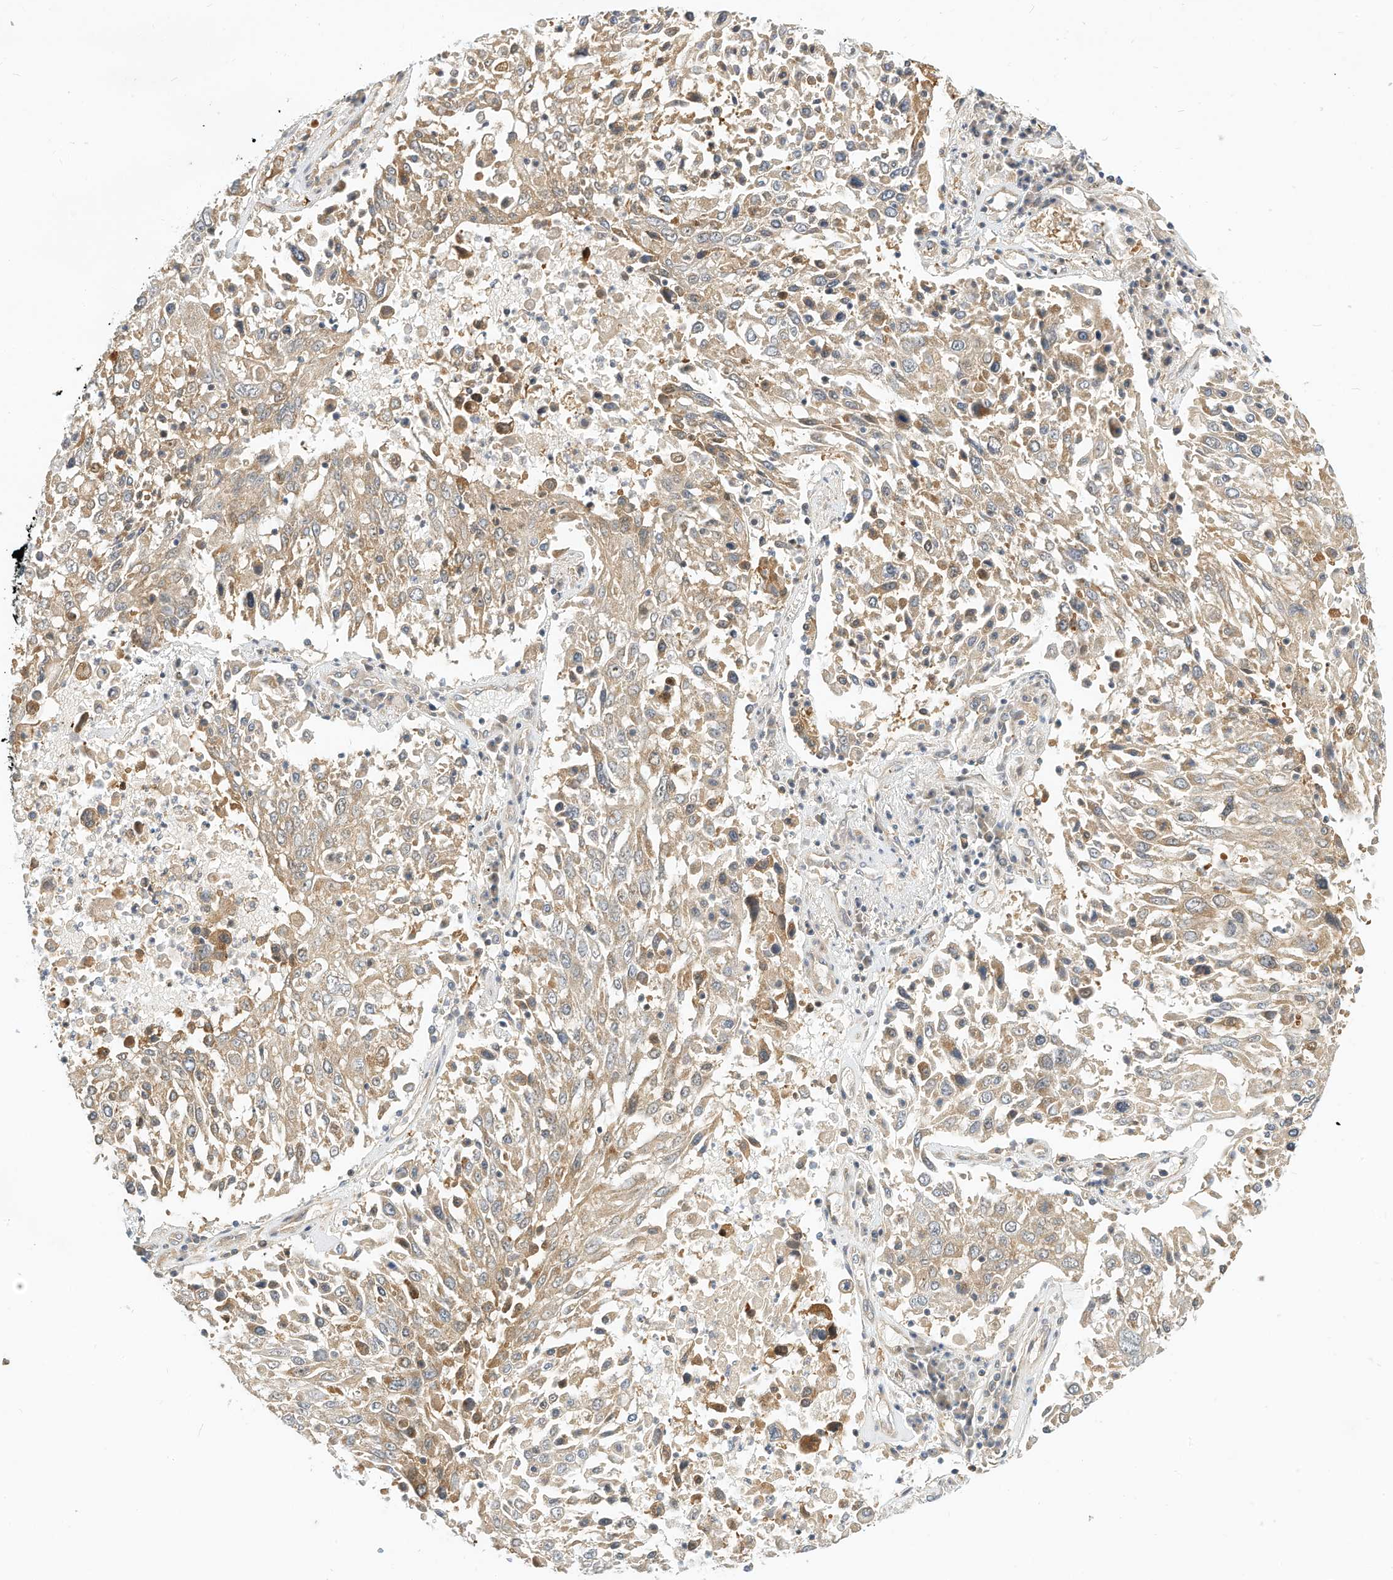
{"staining": {"intensity": "weak", "quantity": ">75%", "location": "cytoplasmic/membranous"}, "tissue": "lung cancer", "cell_type": "Tumor cells", "image_type": "cancer", "snomed": [{"axis": "morphology", "description": "Squamous cell carcinoma, NOS"}, {"axis": "topography", "description": "Lung"}], "caption": "A brown stain shows weak cytoplasmic/membranous staining of a protein in squamous cell carcinoma (lung) tumor cells.", "gene": "OFD1", "patient": {"sex": "male", "age": 65}}